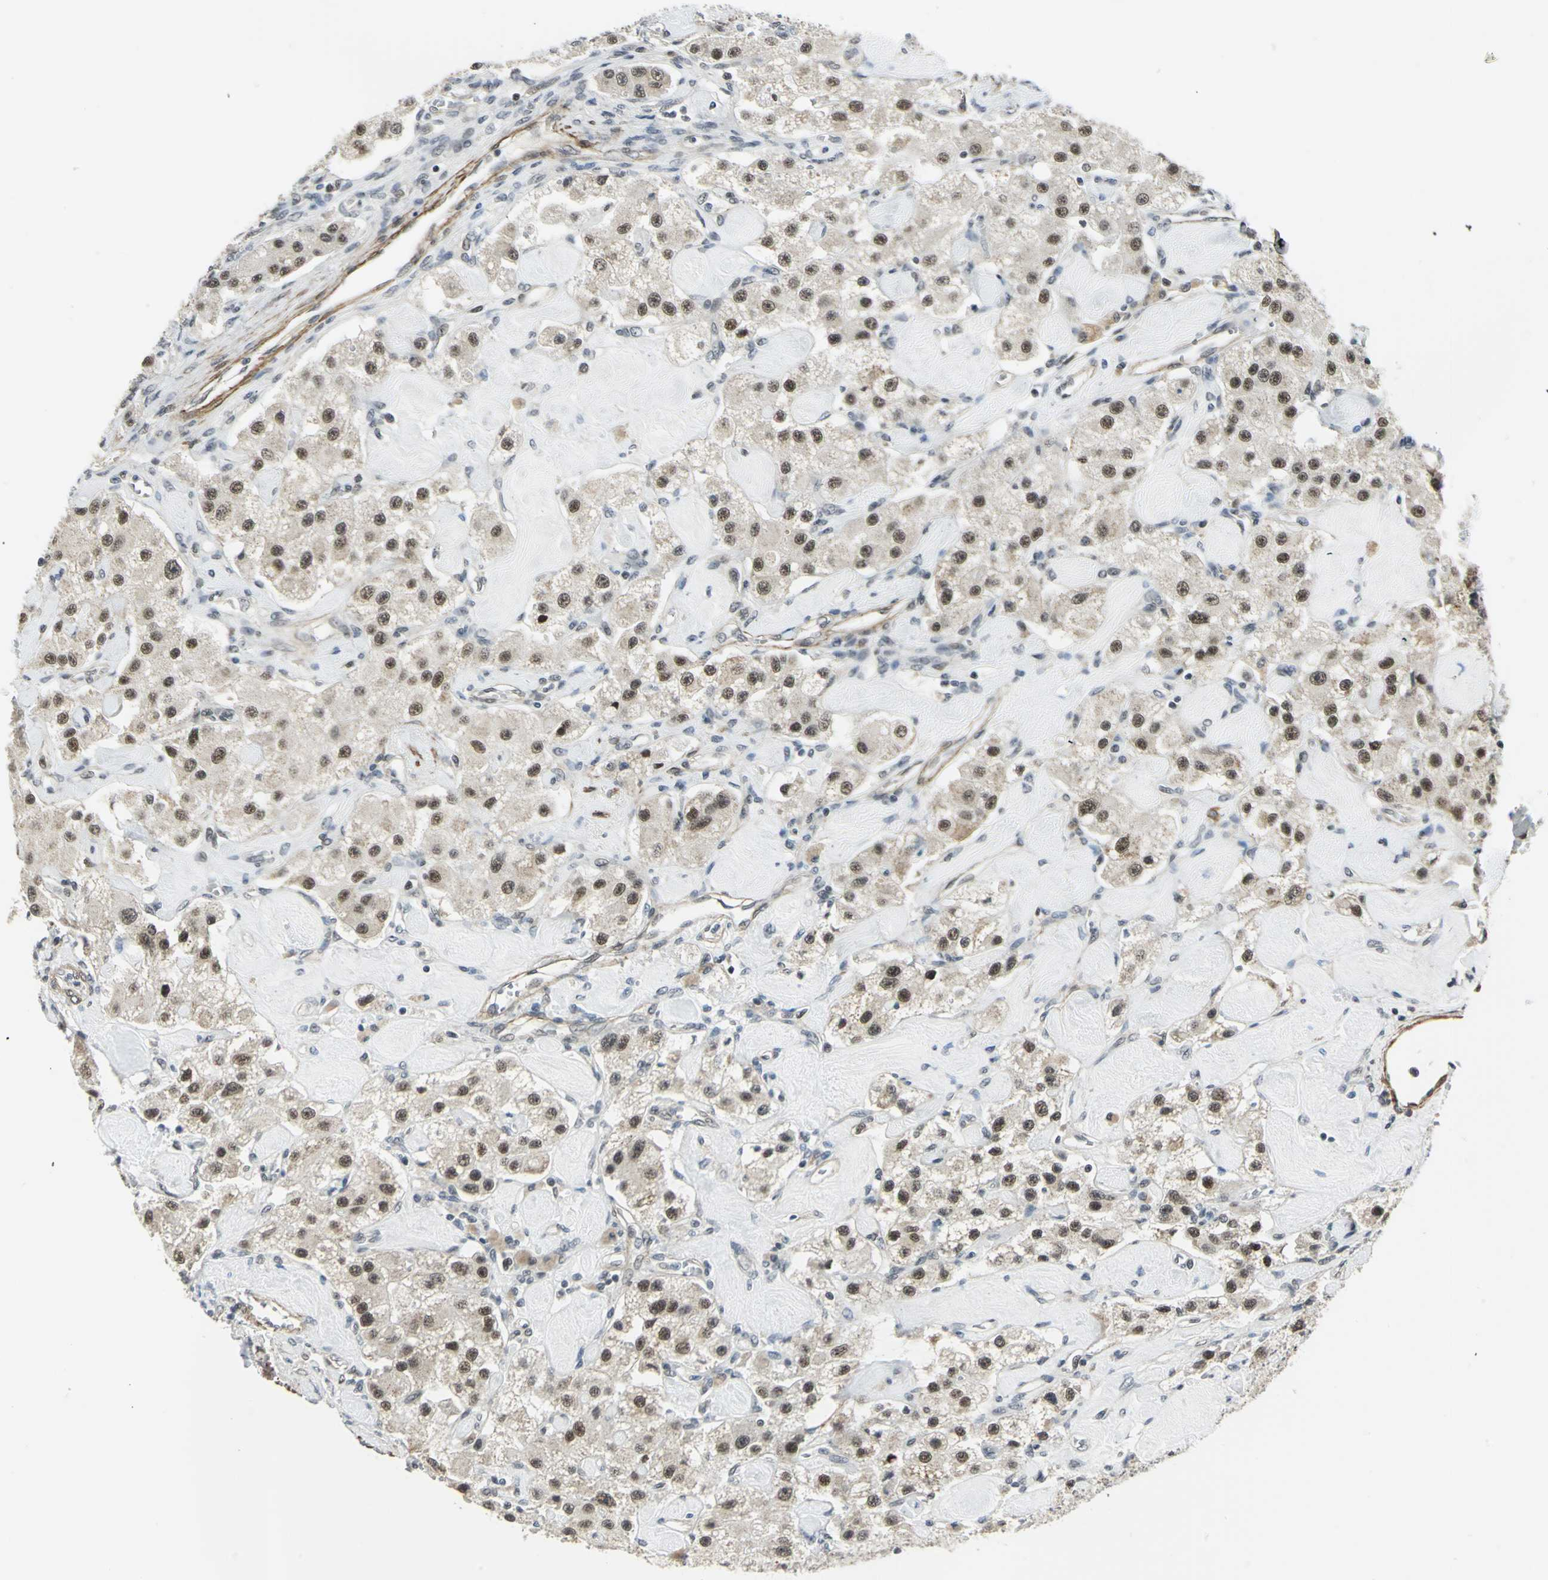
{"staining": {"intensity": "weak", "quantity": "25%-75%", "location": "cytoplasmic/membranous,nuclear"}, "tissue": "carcinoid", "cell_type": "Tumor cells", "image_type": "cancer", "snomed": [{"axis": "morphology", "description": "Carcinoid, malignant, NOS"}, {"axis": "topography", "description": "Pancreas"}], "caption": "Protein staining by immunohistochemistry demonstrates weak cytoplasmic/membranous and nuclear positivity in approximately 25%-75% of tumor cells in carcinoid. The staining was performed using DAB, with brown indicating positive protein expression. Nuclei are stained blue with hematoxylin.", "gene": "MTA1", "patient": {"sex": "male", "age": 41}}